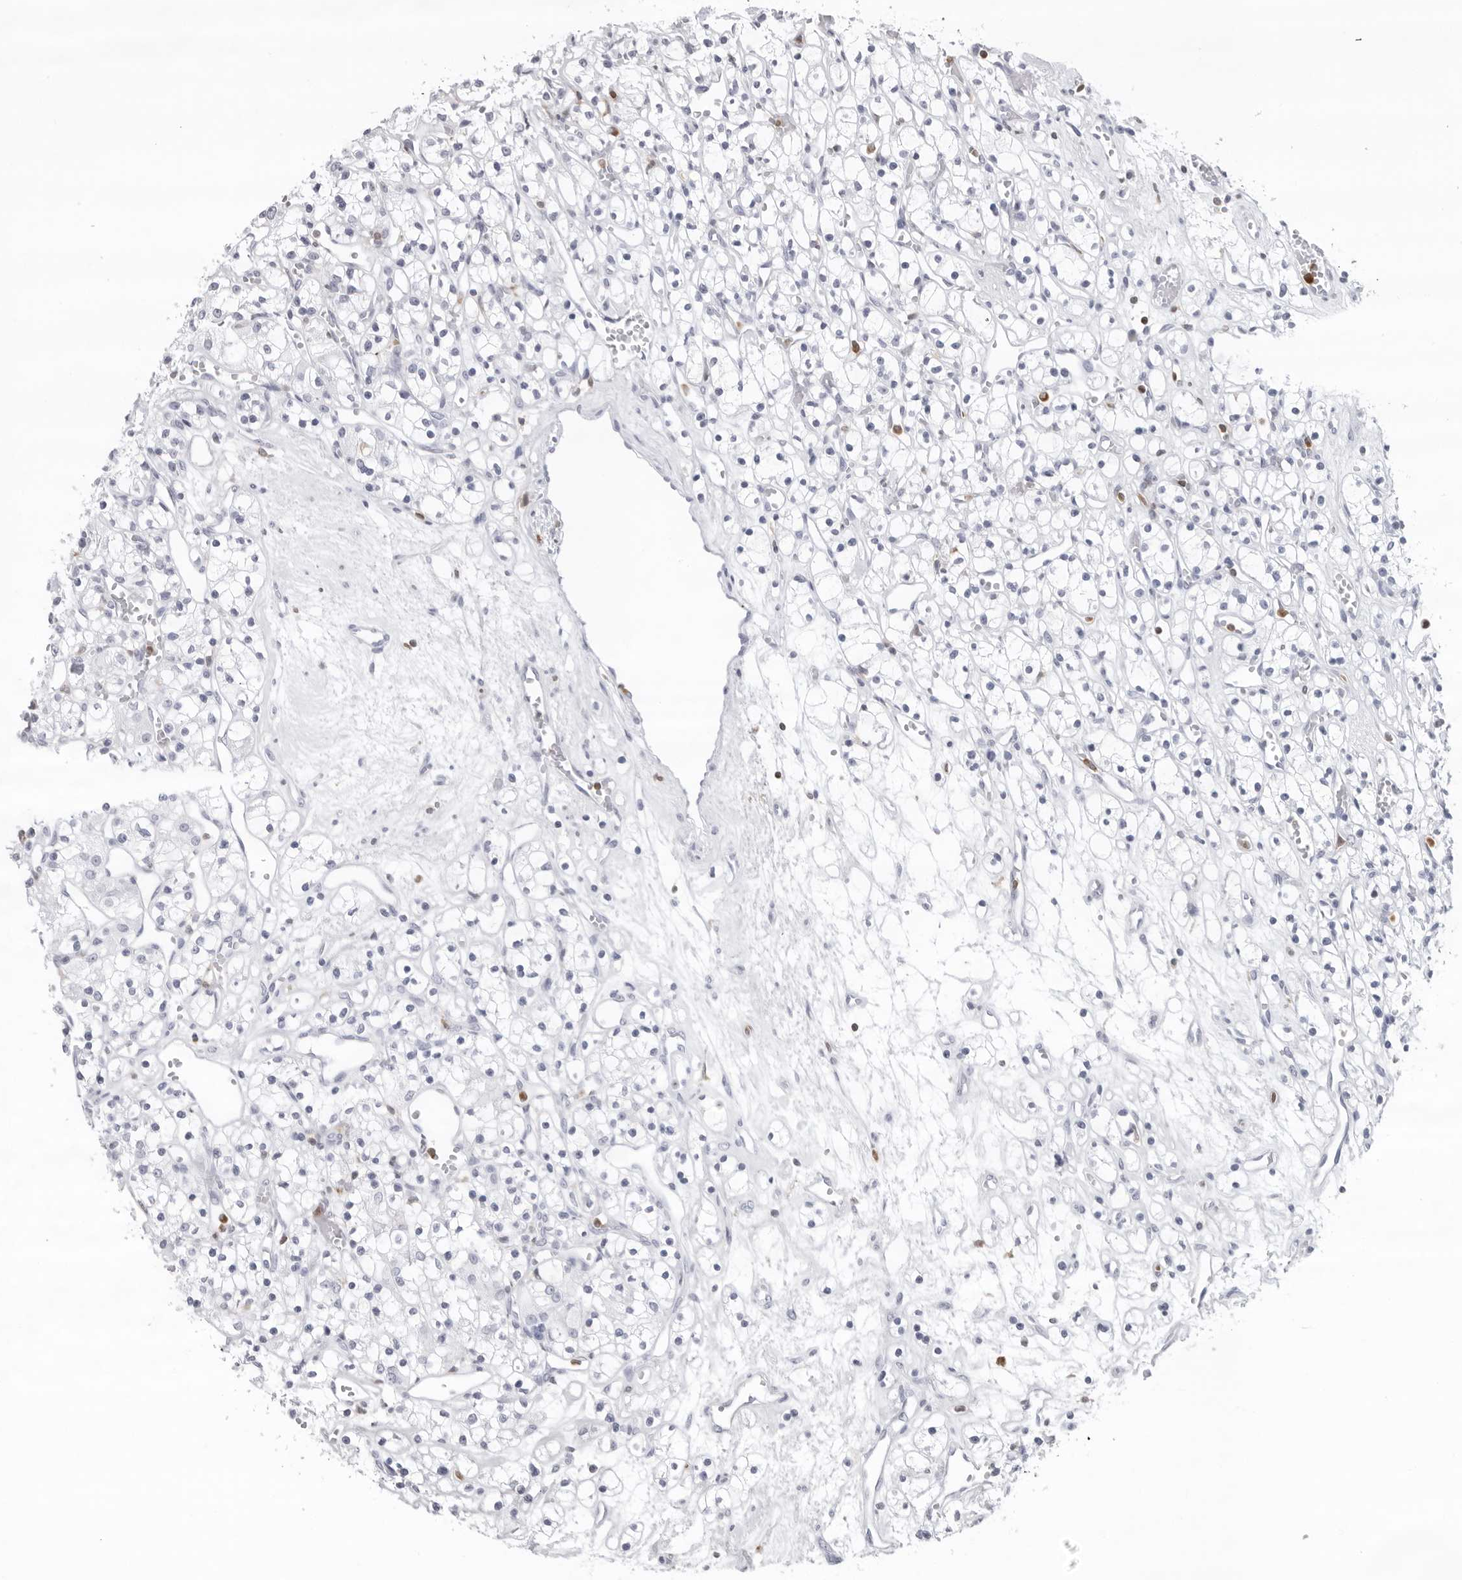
{"staining": {"intensity": "negative", "quantity": "none", "location": "none"}, "tissue": "renal cancer", "cell_type": "Tumor cells", "image_type": "cancer", "snomed": [{"axis": "morphology", "description": "Adenocarcinoma, NOS"}, {"axis": "topography", "description": "Kidney"}], "caption": "Immunohistochemistry histopathology image of neoplastic tissue: renal cancer stained with DAB (3,3'-diaminobenzidine) displays no significant protein positivity in tumor cells.", "gene": "FMNL1", "patient": {"sex": "female", "age": 59}}